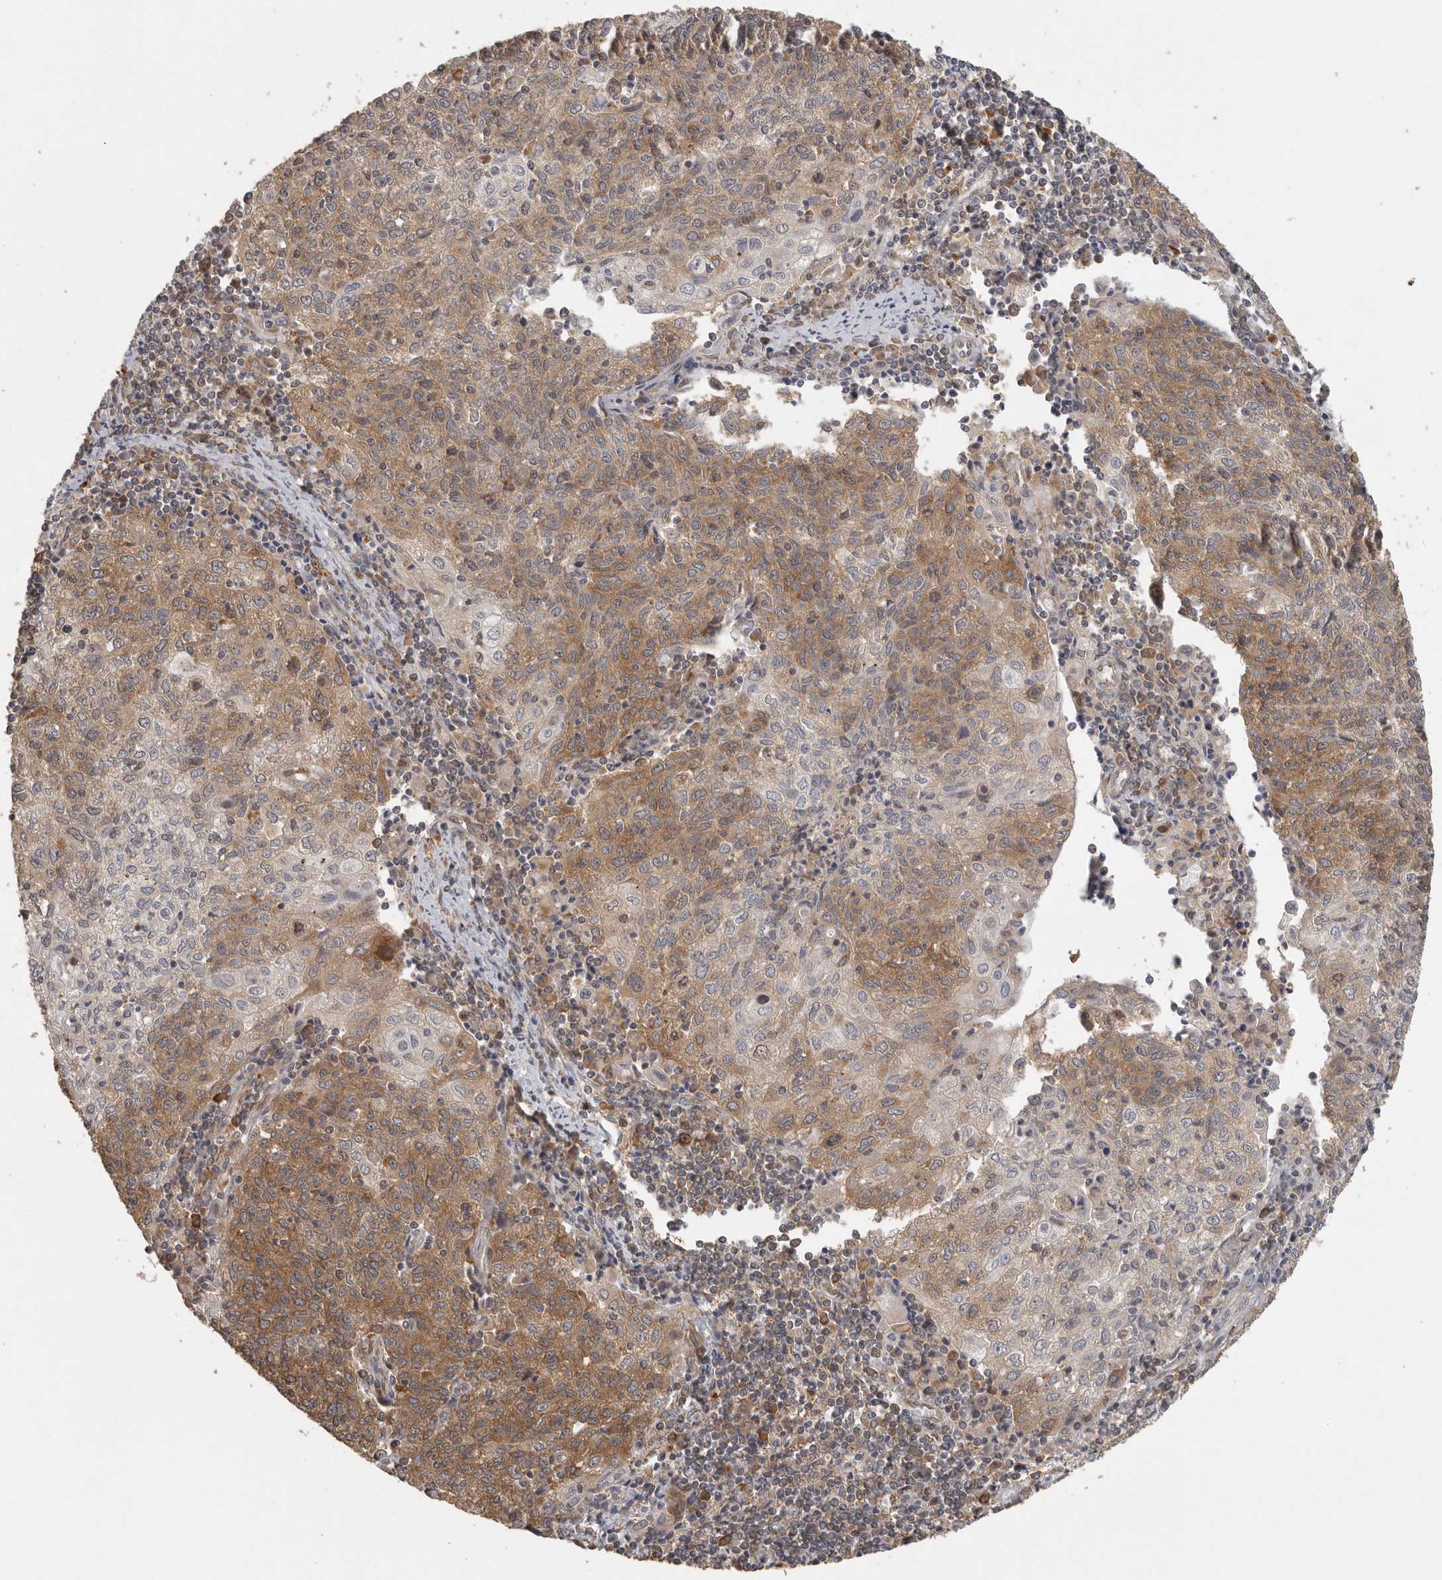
{"staining": {"intensity": "moderate", "quantity": ">75%", "location": "cytoplasmic/membranous"}, "tissue": "cervical cancer", "cell_type": "Tumor cells", "image_type": "cancer", "snomed": [{"axis": "morphology", "description": "Squamous cell carcinoma, NOS"}, {"axis": "topography", "description": "Cervix"}], "caption": "Protein analysis of cervical squamous cell carcinoma tissue reveals moderate cytoplasmic/membranous staining in approximately >75% of tumor cells. Ihc stains the protein in brown and the nuclei are stained blue.", "gene": "CCT8", "patient": {"sex": "female", "age": 48}}